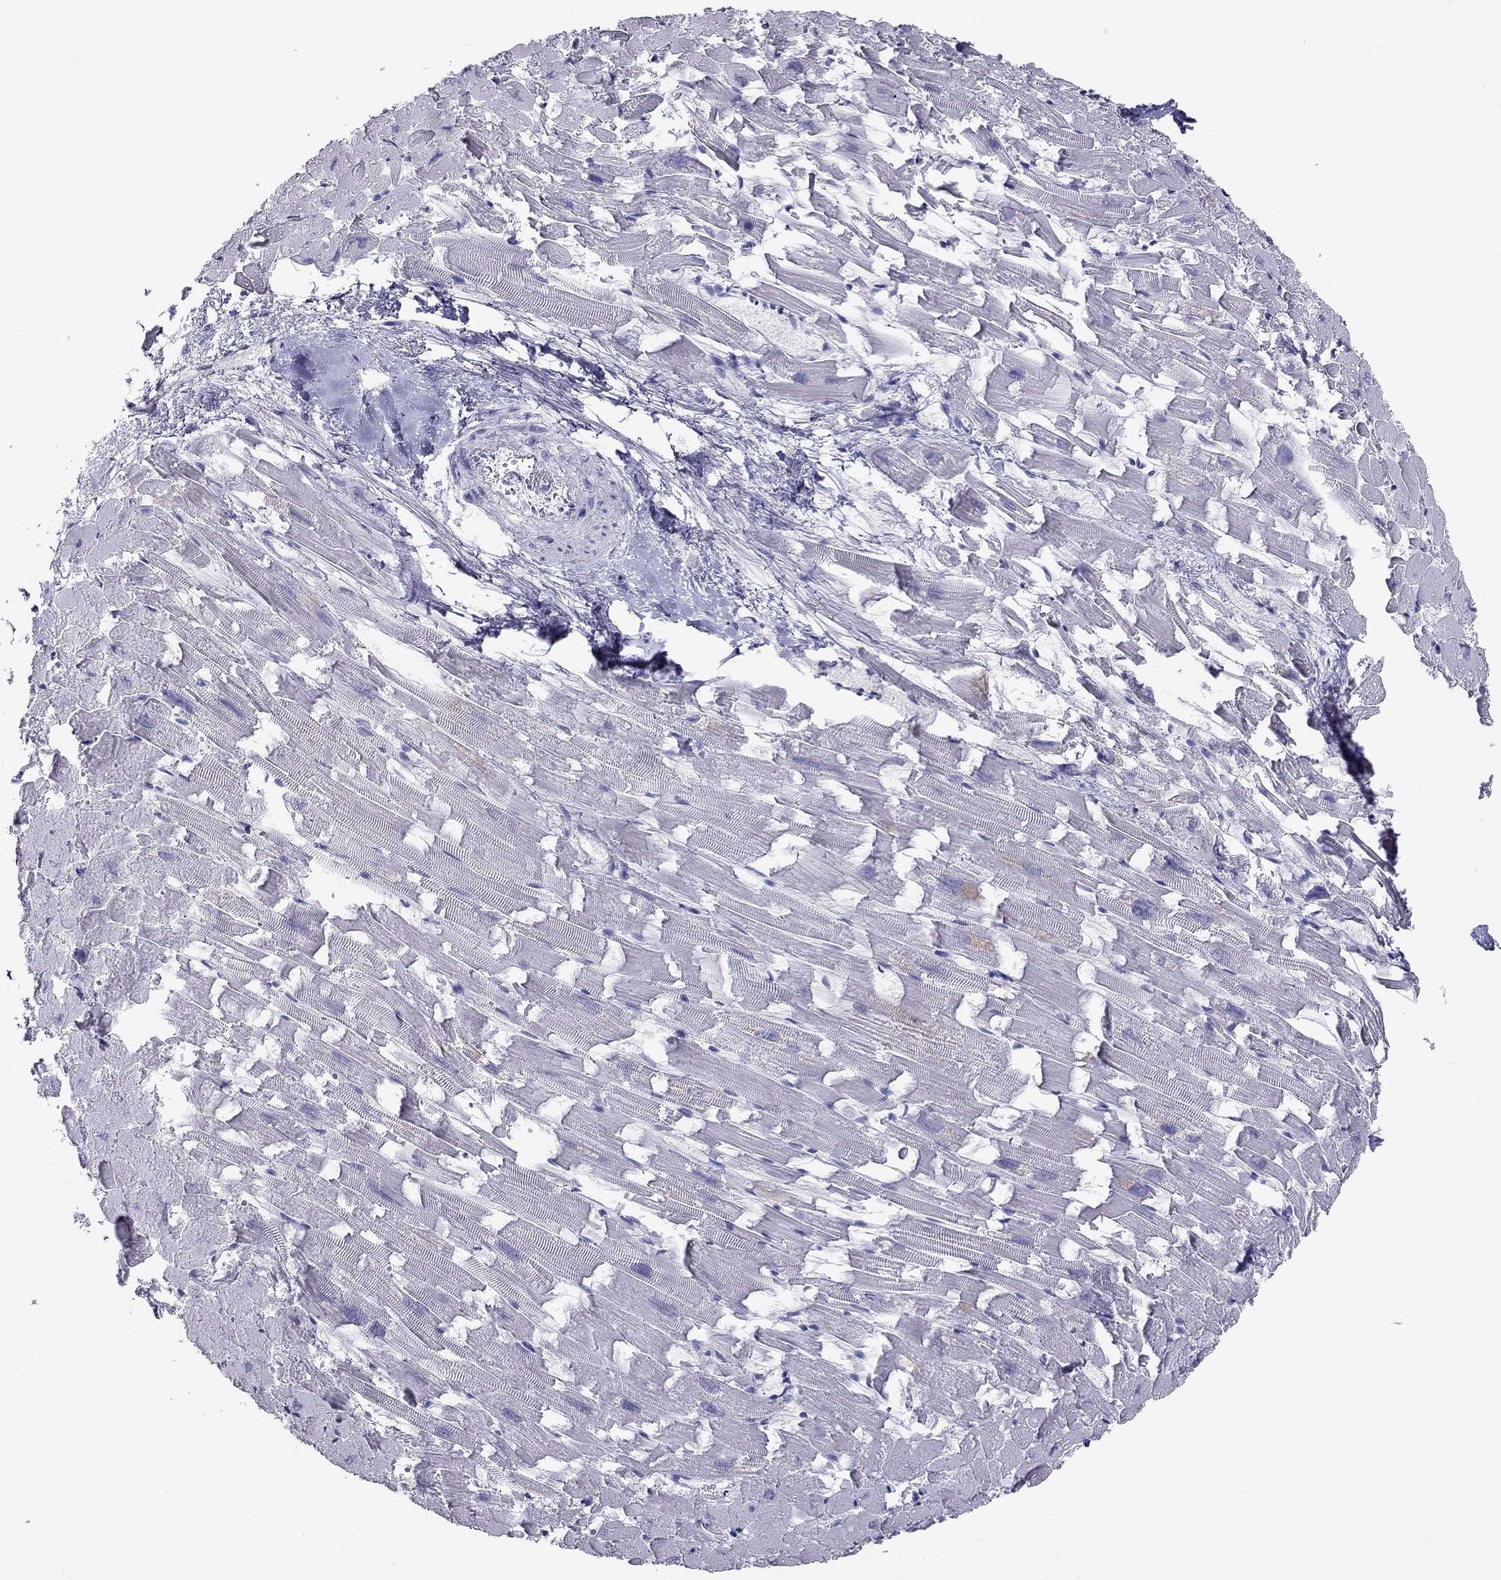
{"staining": {"intensity": "negative", "quantity": "none", "location": "none"}, "tissue": "heart muscle", "cell_type": "Cardiomyocytes", "image_type": "normal", "snomed": [{"axis": "morphology", "description": "Normal tissue, NOS"}, {"axis": "topography", "description": "Heart"}], "caption": "Immunohistochemistry of normal heart muscle displays no positivity in cardiomyocytes. (DAB immunohistochemistry (IHC) visualized using brightfield microscopy, high magnification).", "gene": "KLRG1", "patient": {"sex": "female", "age": 64}}